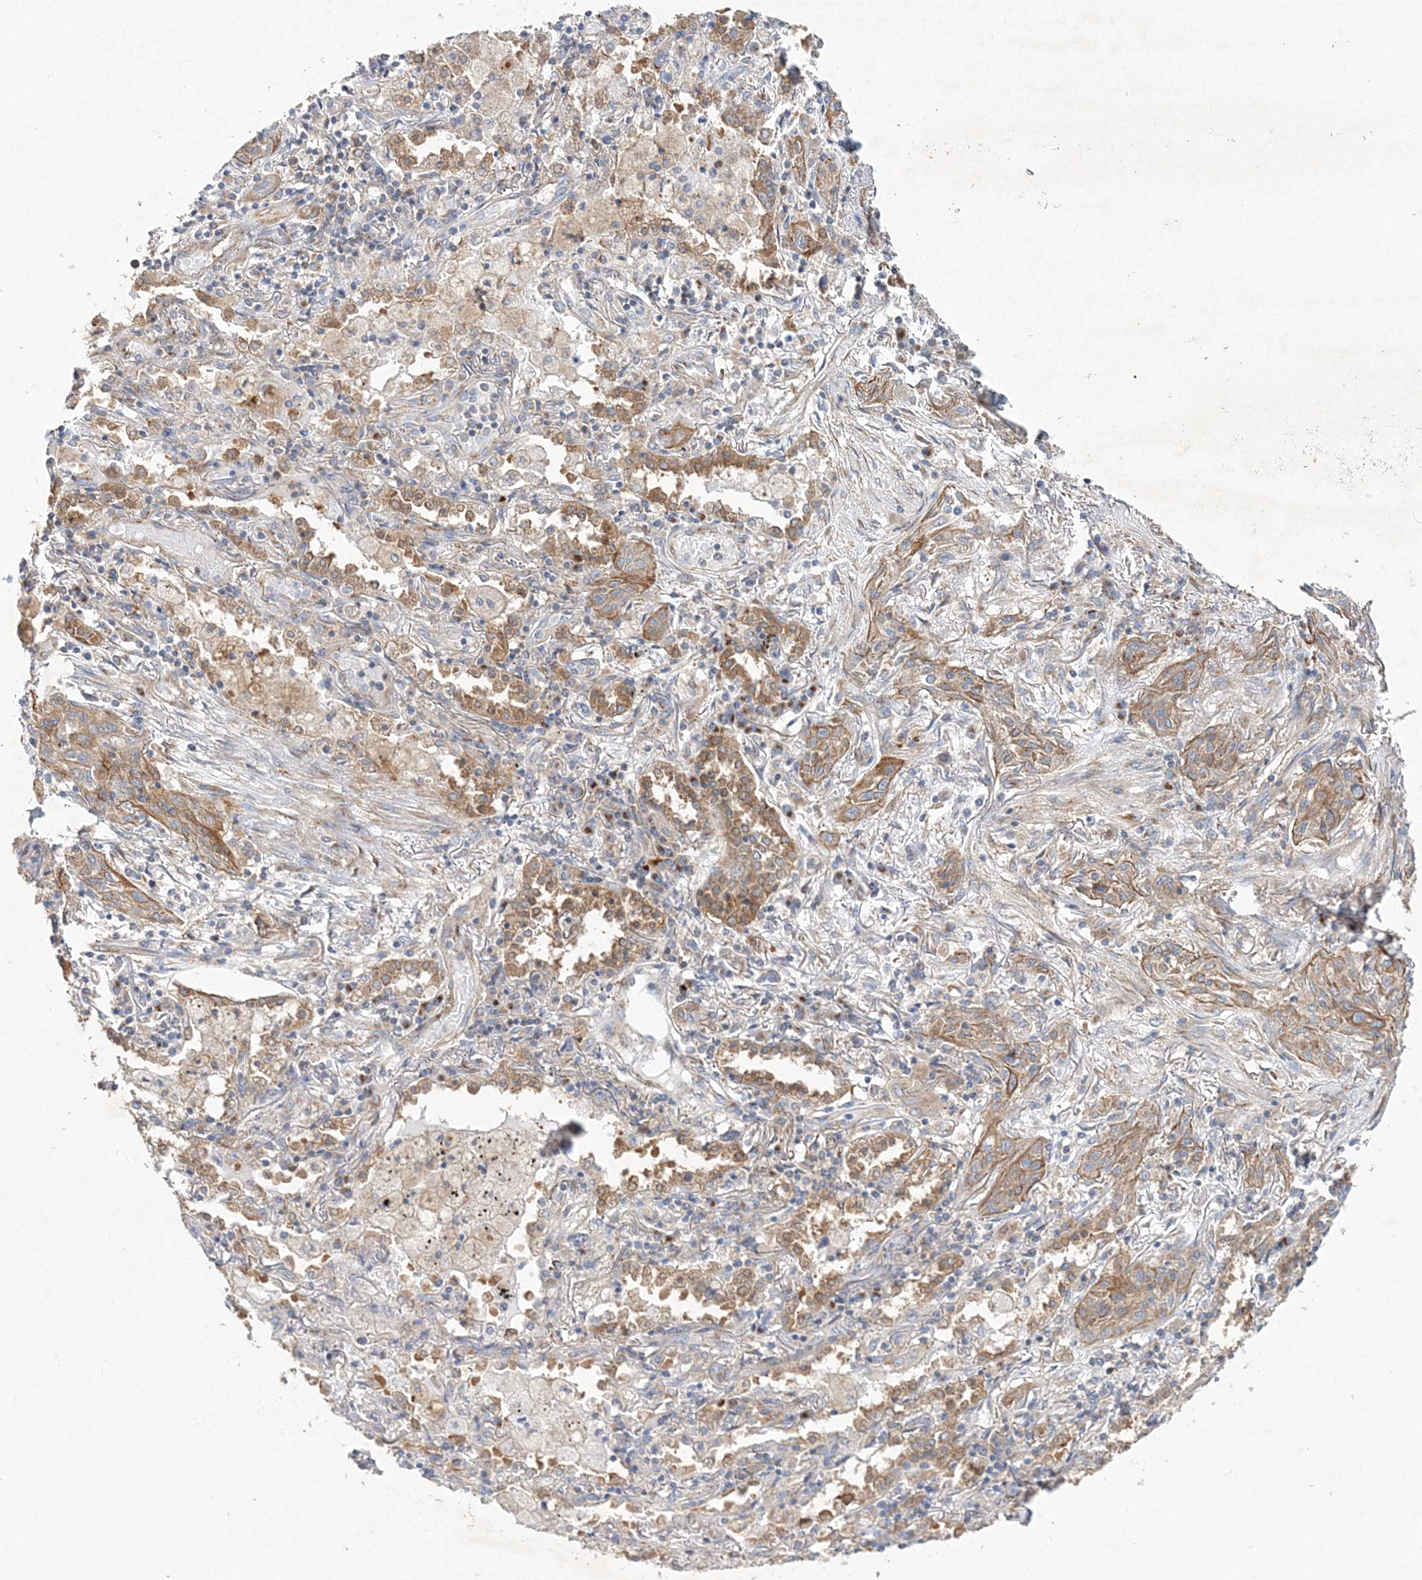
{"staining": {"intensity": "moderate", "quantity": ">75%", "location": "cytoplasmic/membranous"}, "tissue": "lung cancer", "cell_type": "Tumor cells", "image_type": "cancer", "snomed": [{"axis": "morphology", "description": "Squamous cell carcinoma, NOS"}, {"axis": "topography", "description": "Lung"}], "caption": "An image showing moderate cytoplasmic/membranous expression in approximately >75% of tumor cells in squamous cell carcinoma (lung), as visualized by brown immunohistochemical staining.", "gene": "SEC23IP", "patient": {"sex": "female", "age": 47}}